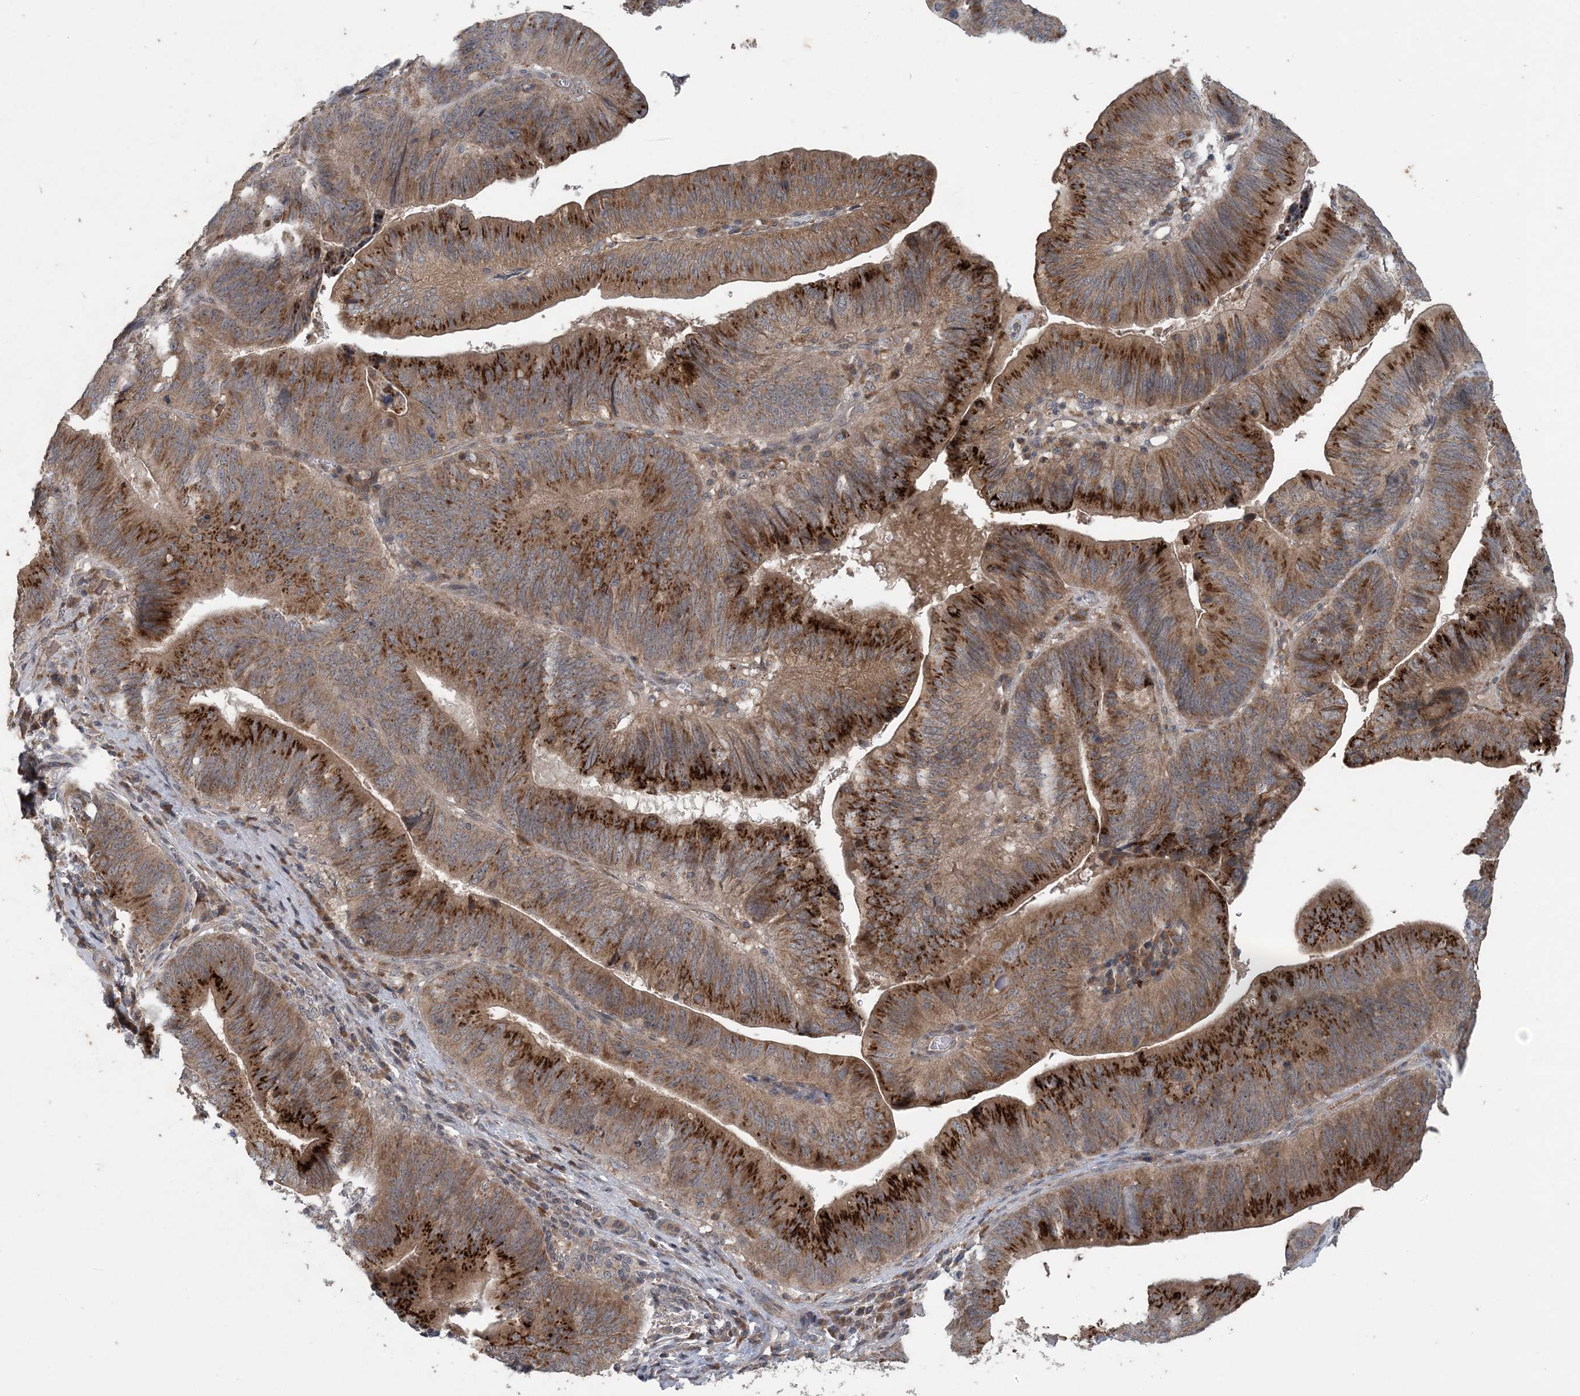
{"staining": {"intensity": "strong", "quantity": ">75%", "location": "cytoplasmic/membranous"}, "tissue": "pancreatic cancer", "cell_type": "Tumor cells", "image_type": "cancer", "snomed": [{"axis": "morphology", "description": "Adenocarcinoma, NOS"}, {"axis": "topography", "description": "Pancreas"}], "caption": "The image demonstrates a brown stain indicating the presence of a protein in the cytoplasmic/membranous of tumor cells in pancreatic cancer.", "gene": "MYO9B", "patient": {"sex": "male", "age": 63}}